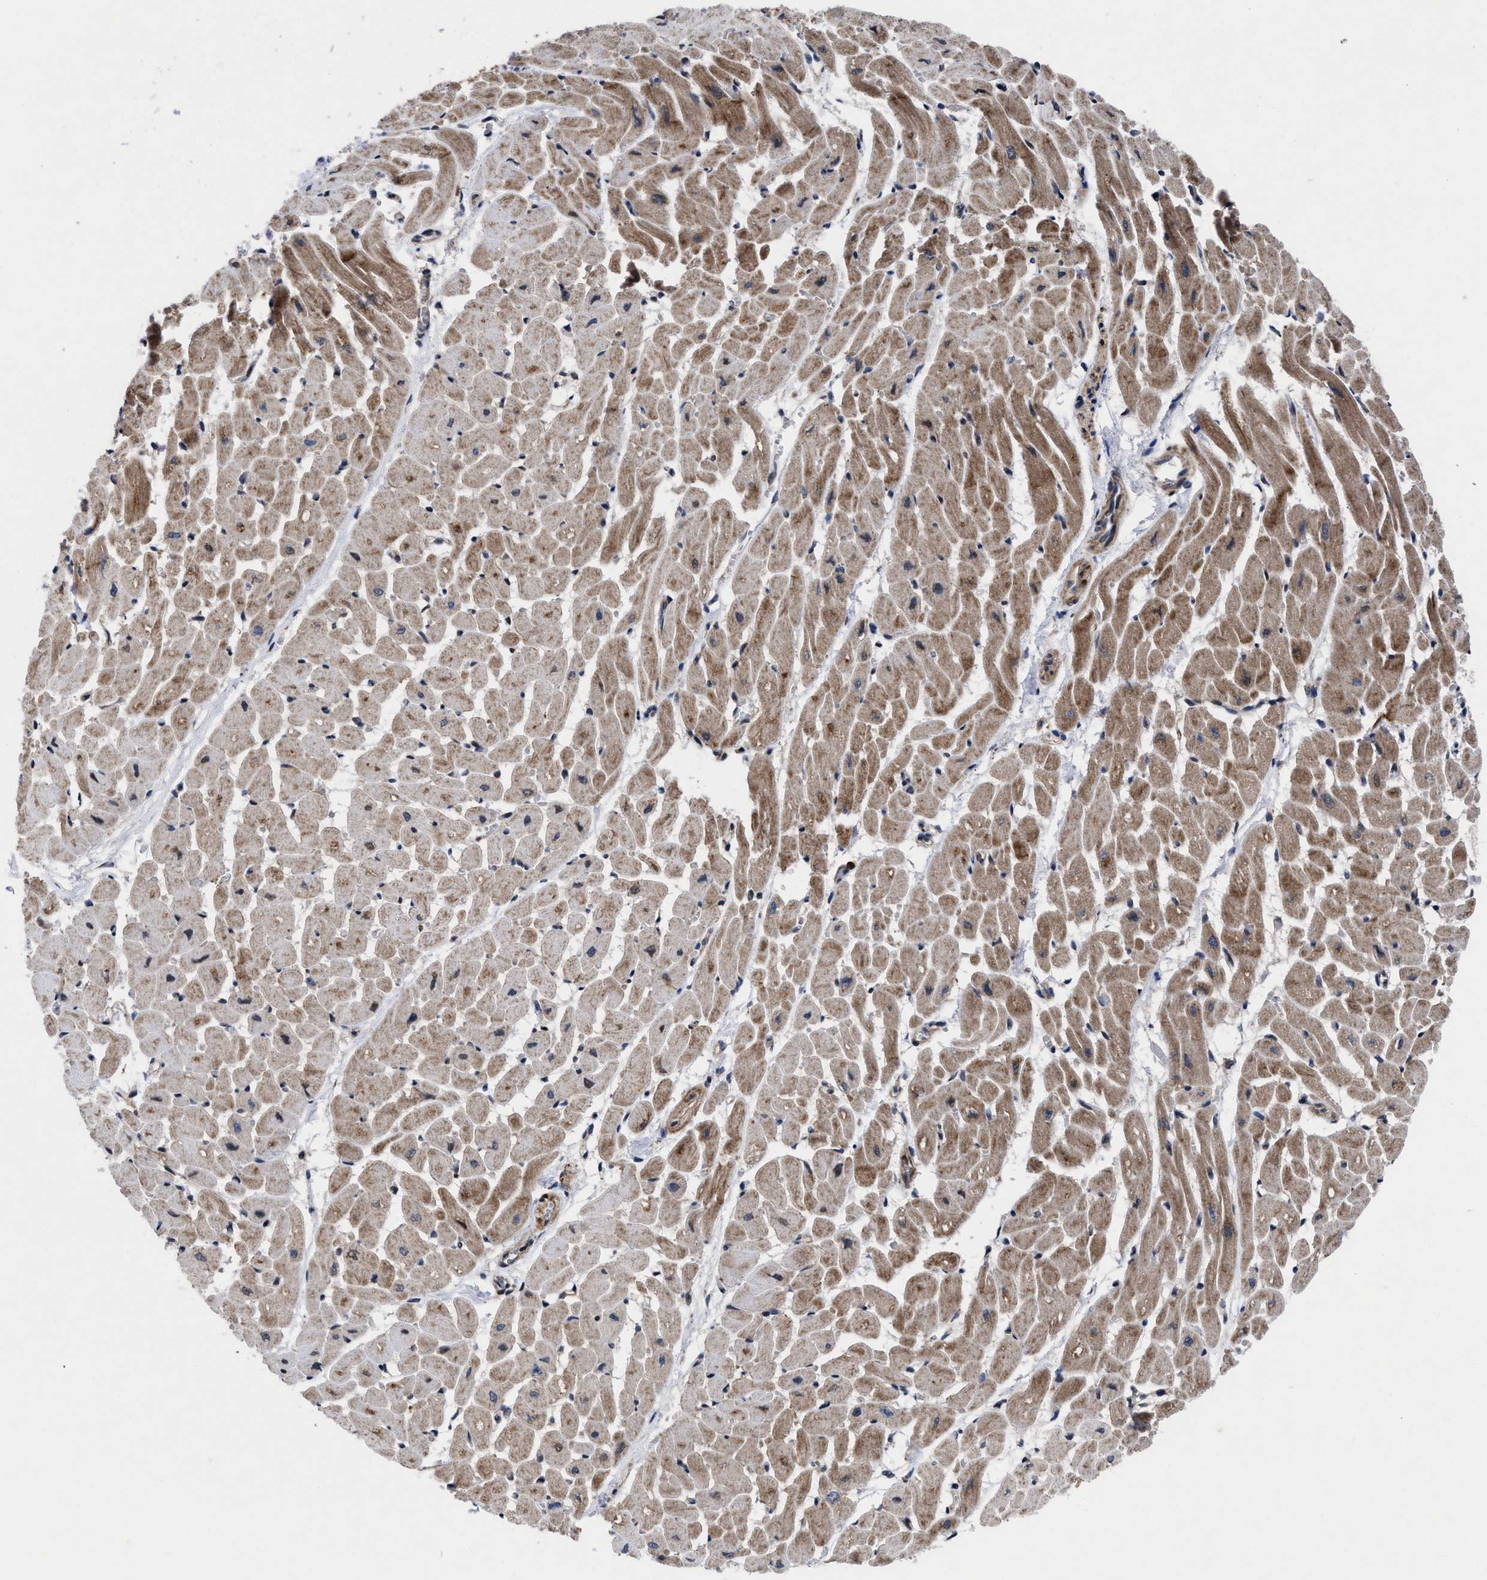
{"staining": {"intensity": "moderate", "quantity": "25%-75%", "location": "cytoplasmic/membranous"}, "tissue": "heart muscle", "cell_type": "Cardiomyocytes", "image_type": "normal", "snomed": [{"axis": "morphology", "description": "Normal tissue, NOS"}, {"axis": "topography", "description": "Heart"}], "caption": "Protein staining demonstrates moderate cytoplasmic/membranous staining in approximately 25%-75% of cardiomyocytes in unremarkable heart muscle. Using DAB (brown) and hematoxylin (blue) stains, captured at high magnification using brightfield microscopy.", "gene": "MRPL50", "patient": {"sex": "male", "age": 45}}